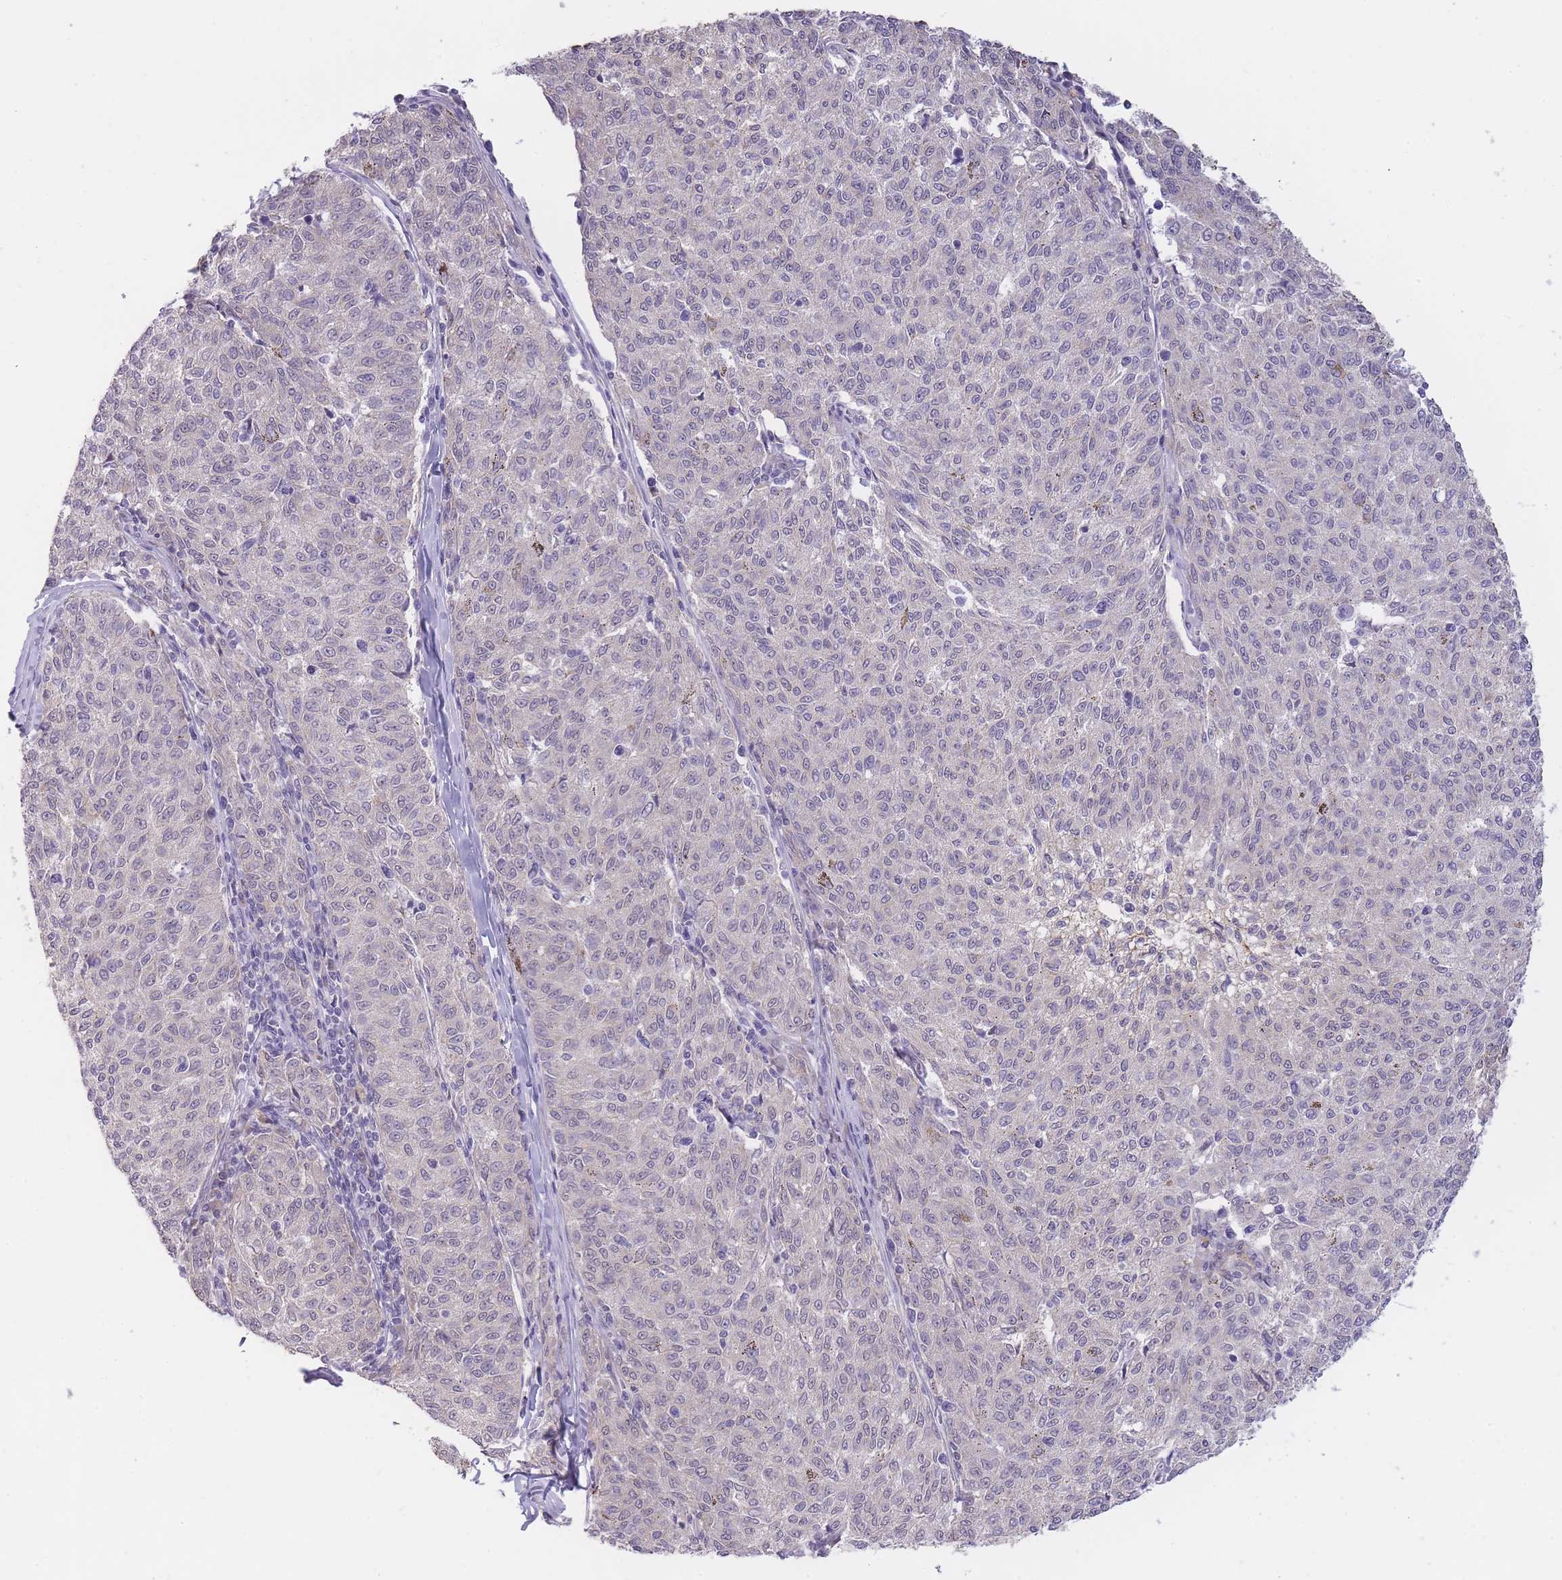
{"staining": {"intensity": "negative", "quantity": "none", "location": "none"}, "tissue": "melanoma", "cell_type": "Tumor cells", "image_type": "cancer", "snomed": [{"axis": "morphology", "description": "Malignant melanoma, NOS"}, {"axis": "topography", "description": "Skin"}], "caption": "Immunohistochemistry (IHC) image of melanoma stained for a protein (brown), which shows no positivity in tumor cells.", "gene": "GOLGA6L25", "patient": {"sex": "female", "age": 72}}